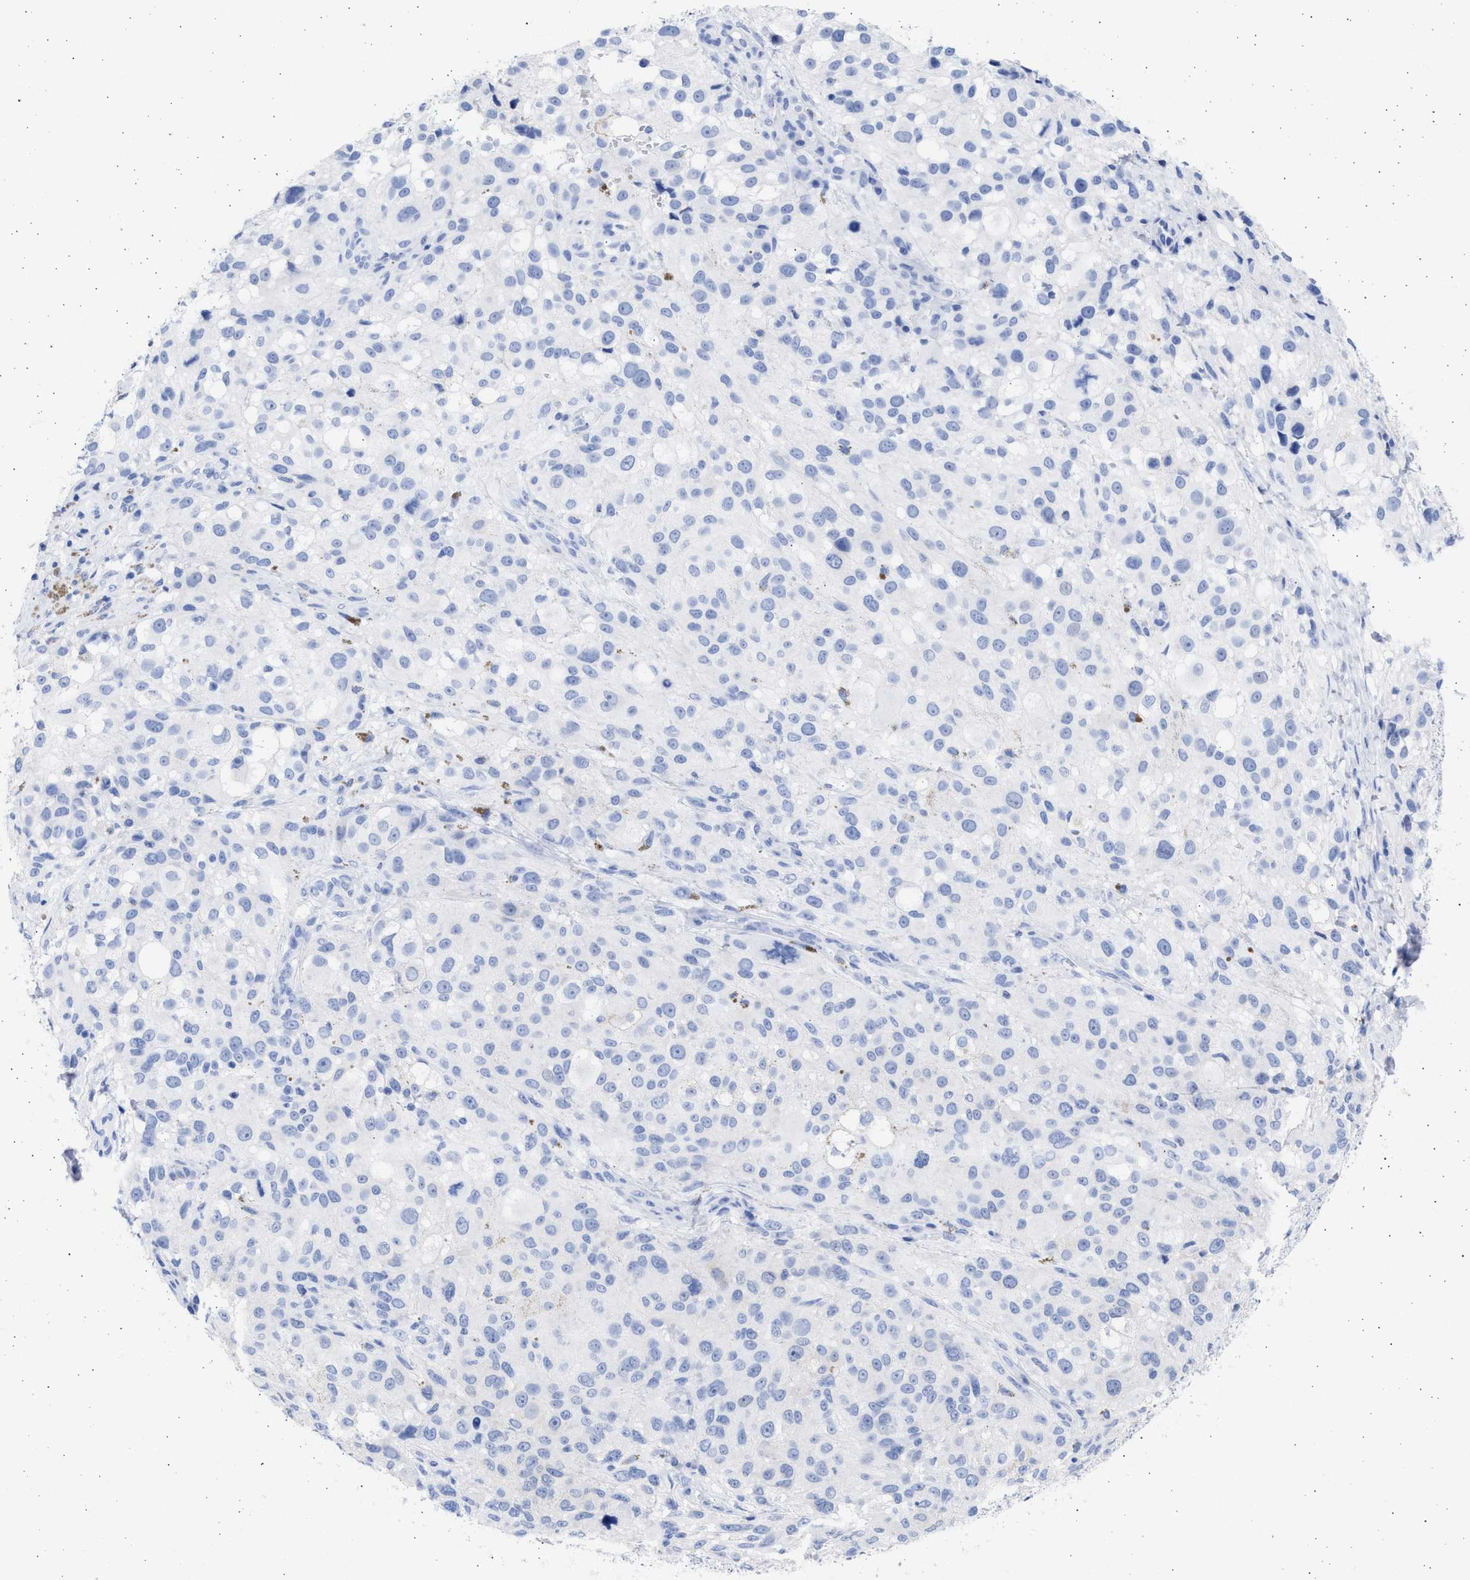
{"staining": {"intensity": "negative", "quantity": "none", "location": "none"}, "tissue": "melanoma", "cell_type": "Tumor cells", "image_type": "cancer", "snomed": [{"axis": "morphology", "description": "Necrosis, NOS"}, {"axis": "morphology", "description": "Malignant melanoma, NOS"}, {"axis": "topography", "description": "Skin"}], "caption": "IHC histopathology image of malignant melanoma stained for a protein (brown), which reveals no positivity in tumor cells. (DAB (3,3'-diaminobenzidine) immunohistochemistry (IHC) visualized using brightfield microscopy, high magnification).", "gene": "ALDOC", "patient": {"sex": "female", "age": 87}}